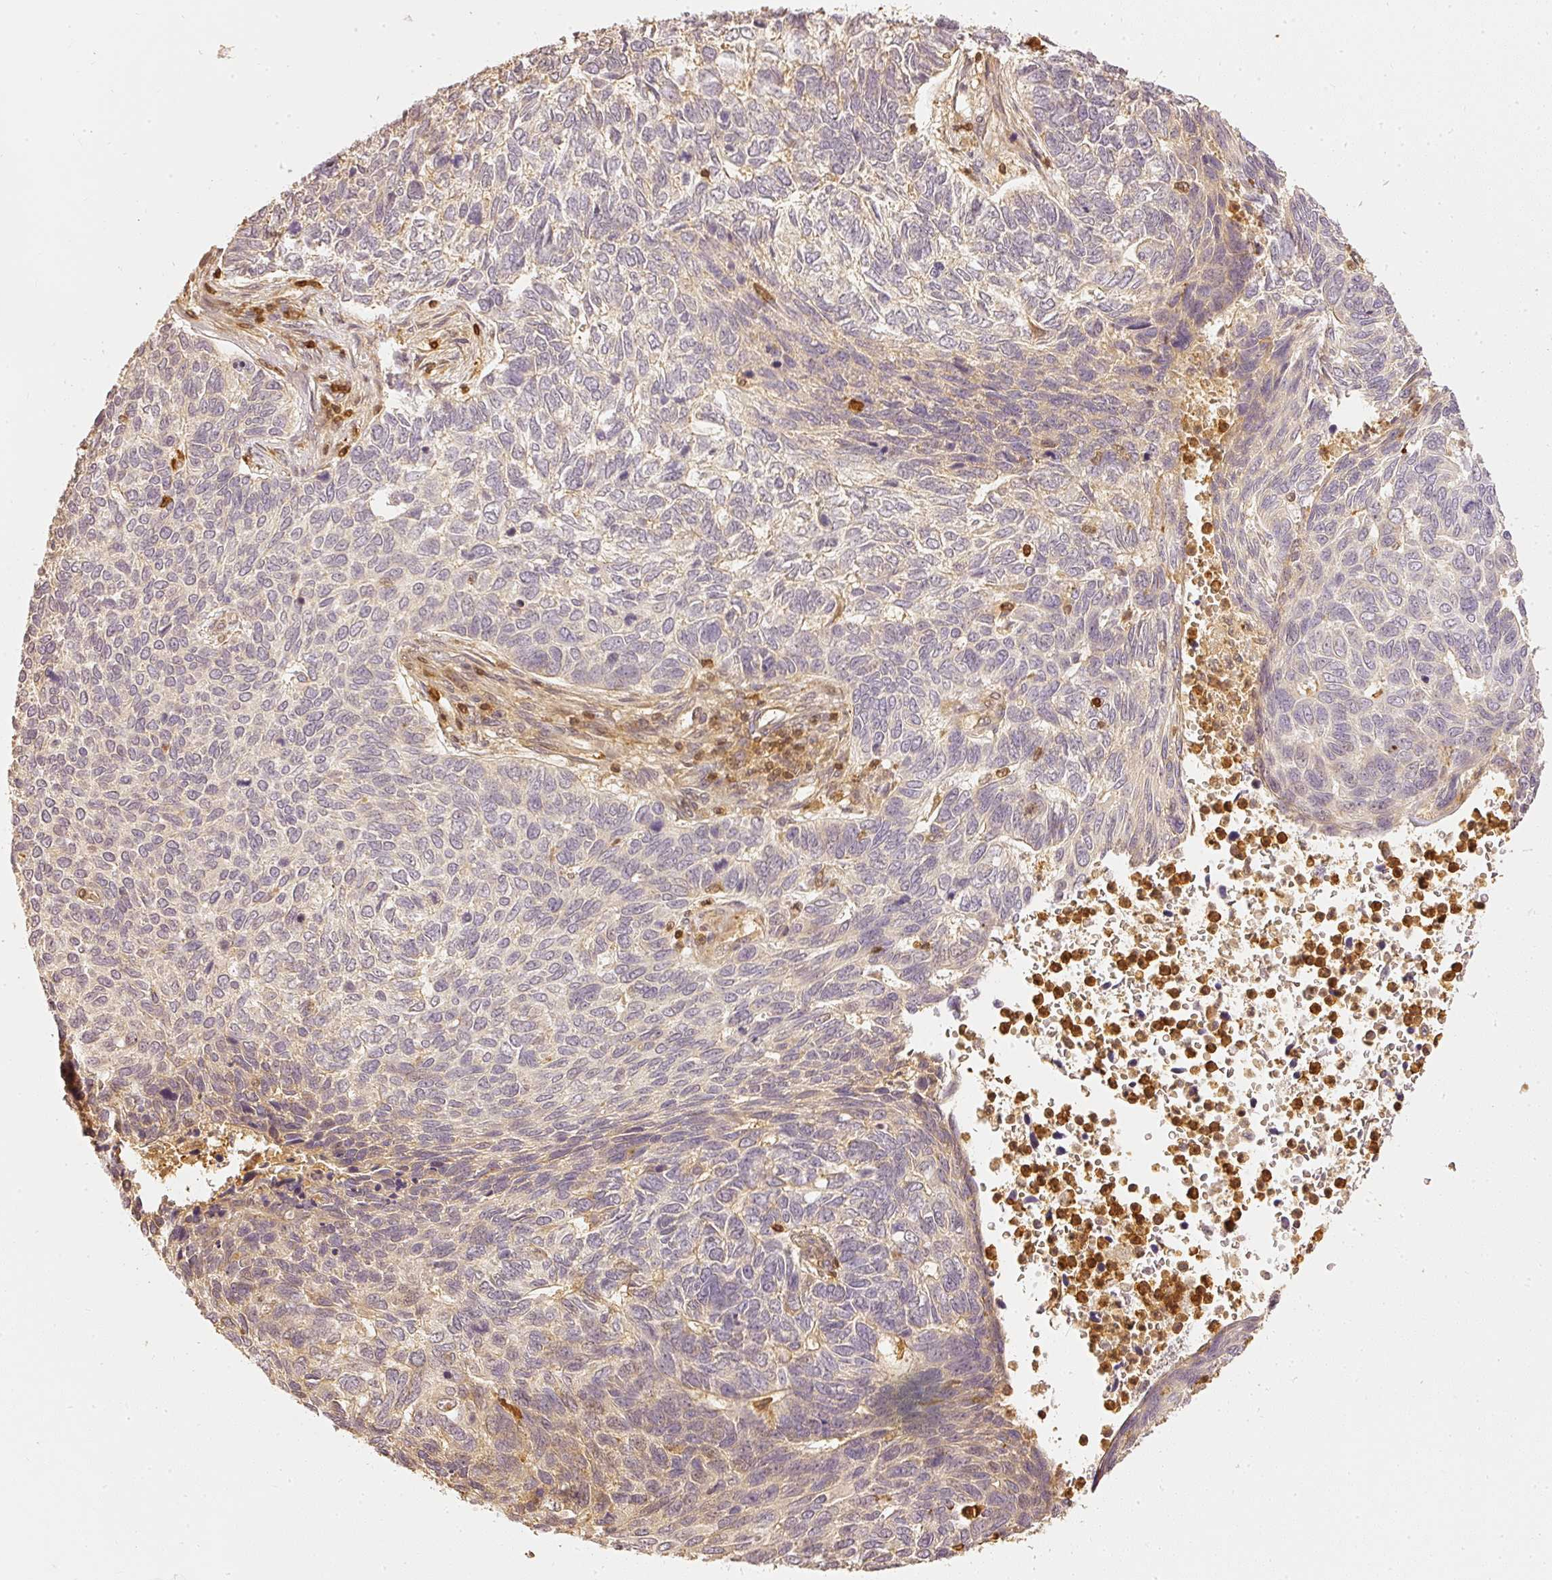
{"staining": {"intensity": "negative", "quantity": "none", "location": "none"}, "tissue": "skin cancer", "cell_type": "Tumor cells", "image_type": "cancer", "snomed": [{"axis": "morphology", "description": "Basal cell carcinoma"}, {"axis": "topography", "description": "Skin"}], "caption": "This is an immunohistochemistry (IHC) histopathology image of human skin cancer. There is no staining in tumor cells.", "gene": "PFN1", "patient": {"sex": "female", "age": 65}}